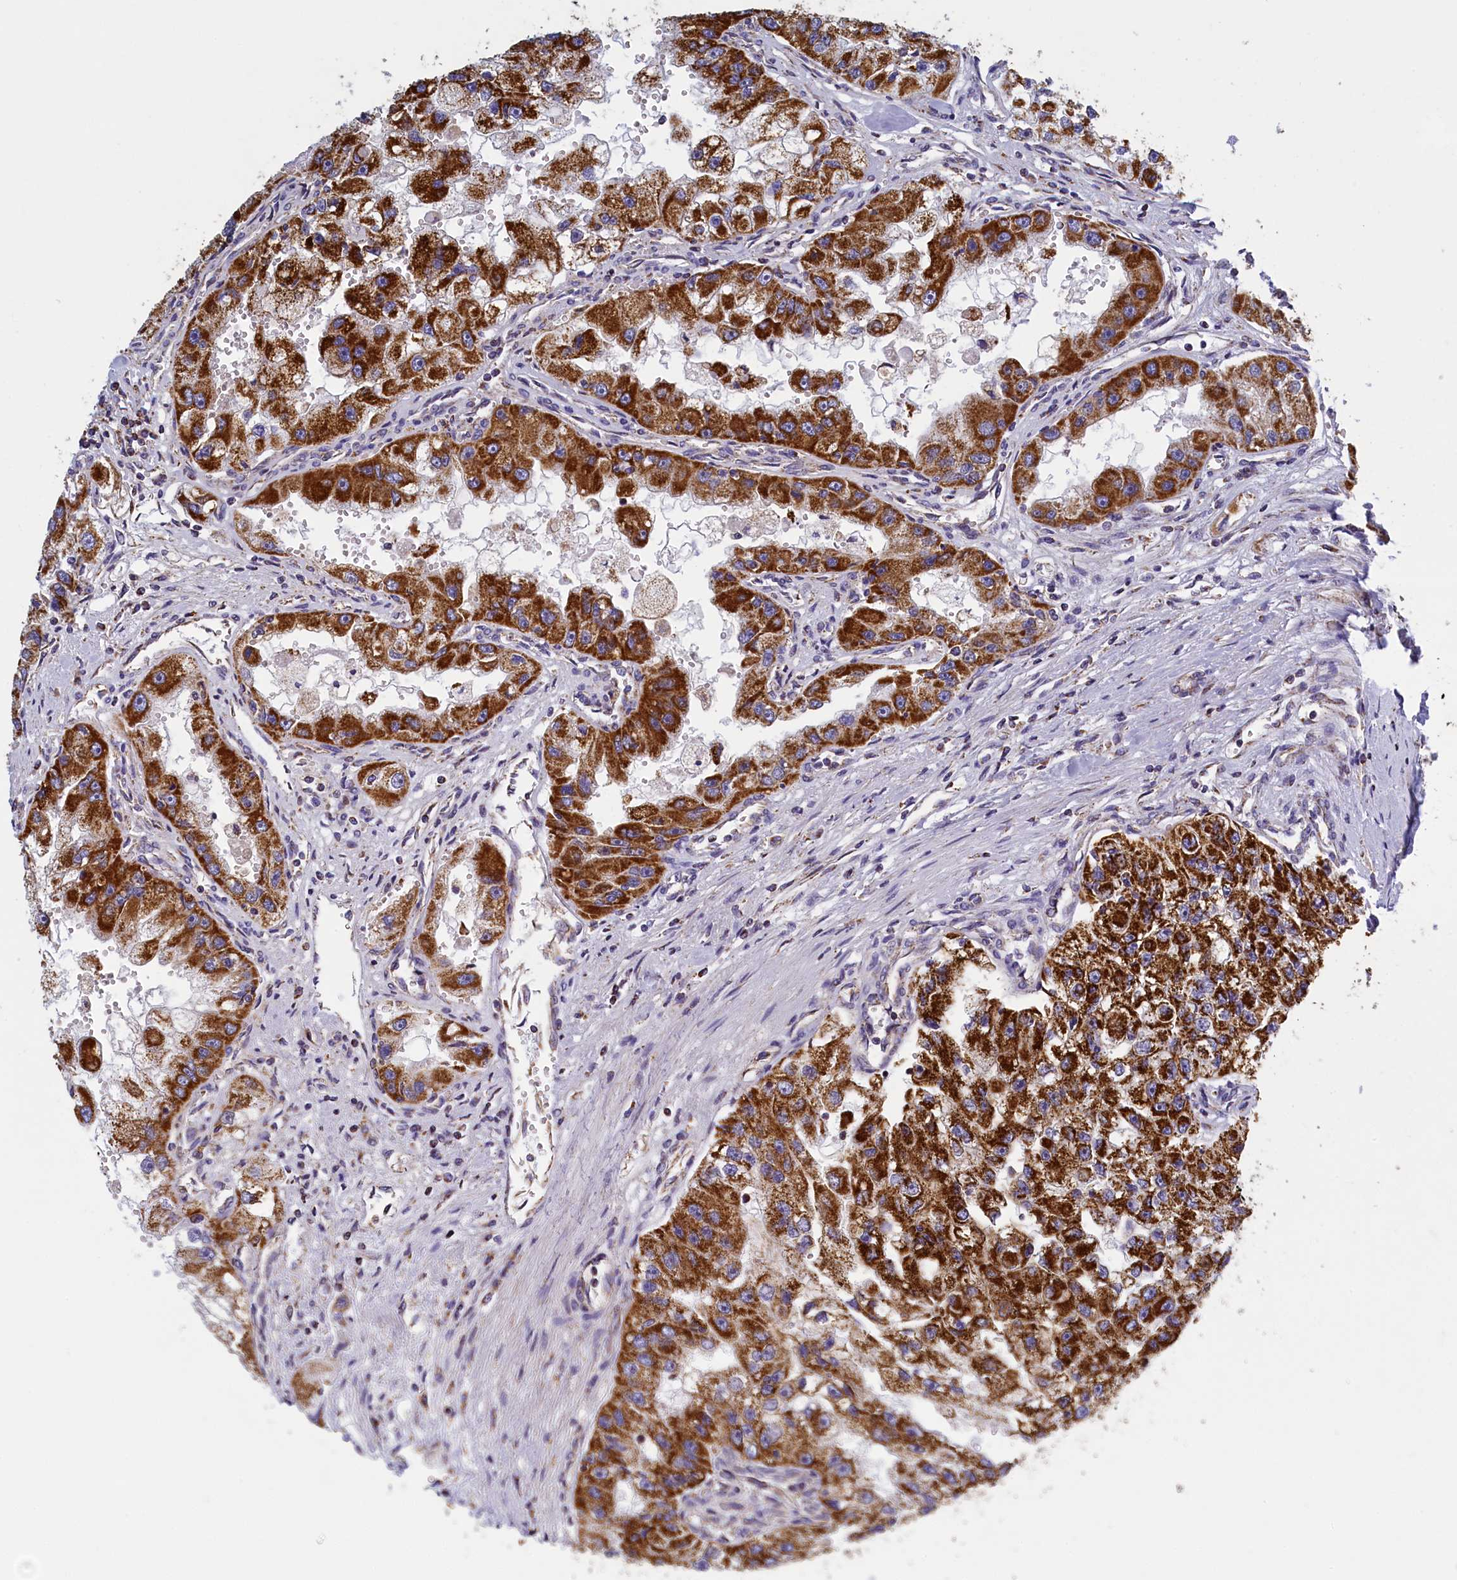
{"staining": {"intensity": "strong", "quantity": ">75%", "location": "cytoplasmic/membranous"}, "tissue": "renal cancer", "cell_type": "Tumor cells", "image_type": "cancer", "snomed": [{"axis": "morphology", "description": "Adenocarcinoma, NOS"}, {"axis": "topography", "description": "Kidney"}], "caption": "DAB immunohistochemical staining of renal adenocarcinoma exhibits strong cytoplasmic/membranous protein staining in about >75% of tumor cells.", "gene": "IFT122", "patient": {"sex": "male", "age": 63}}